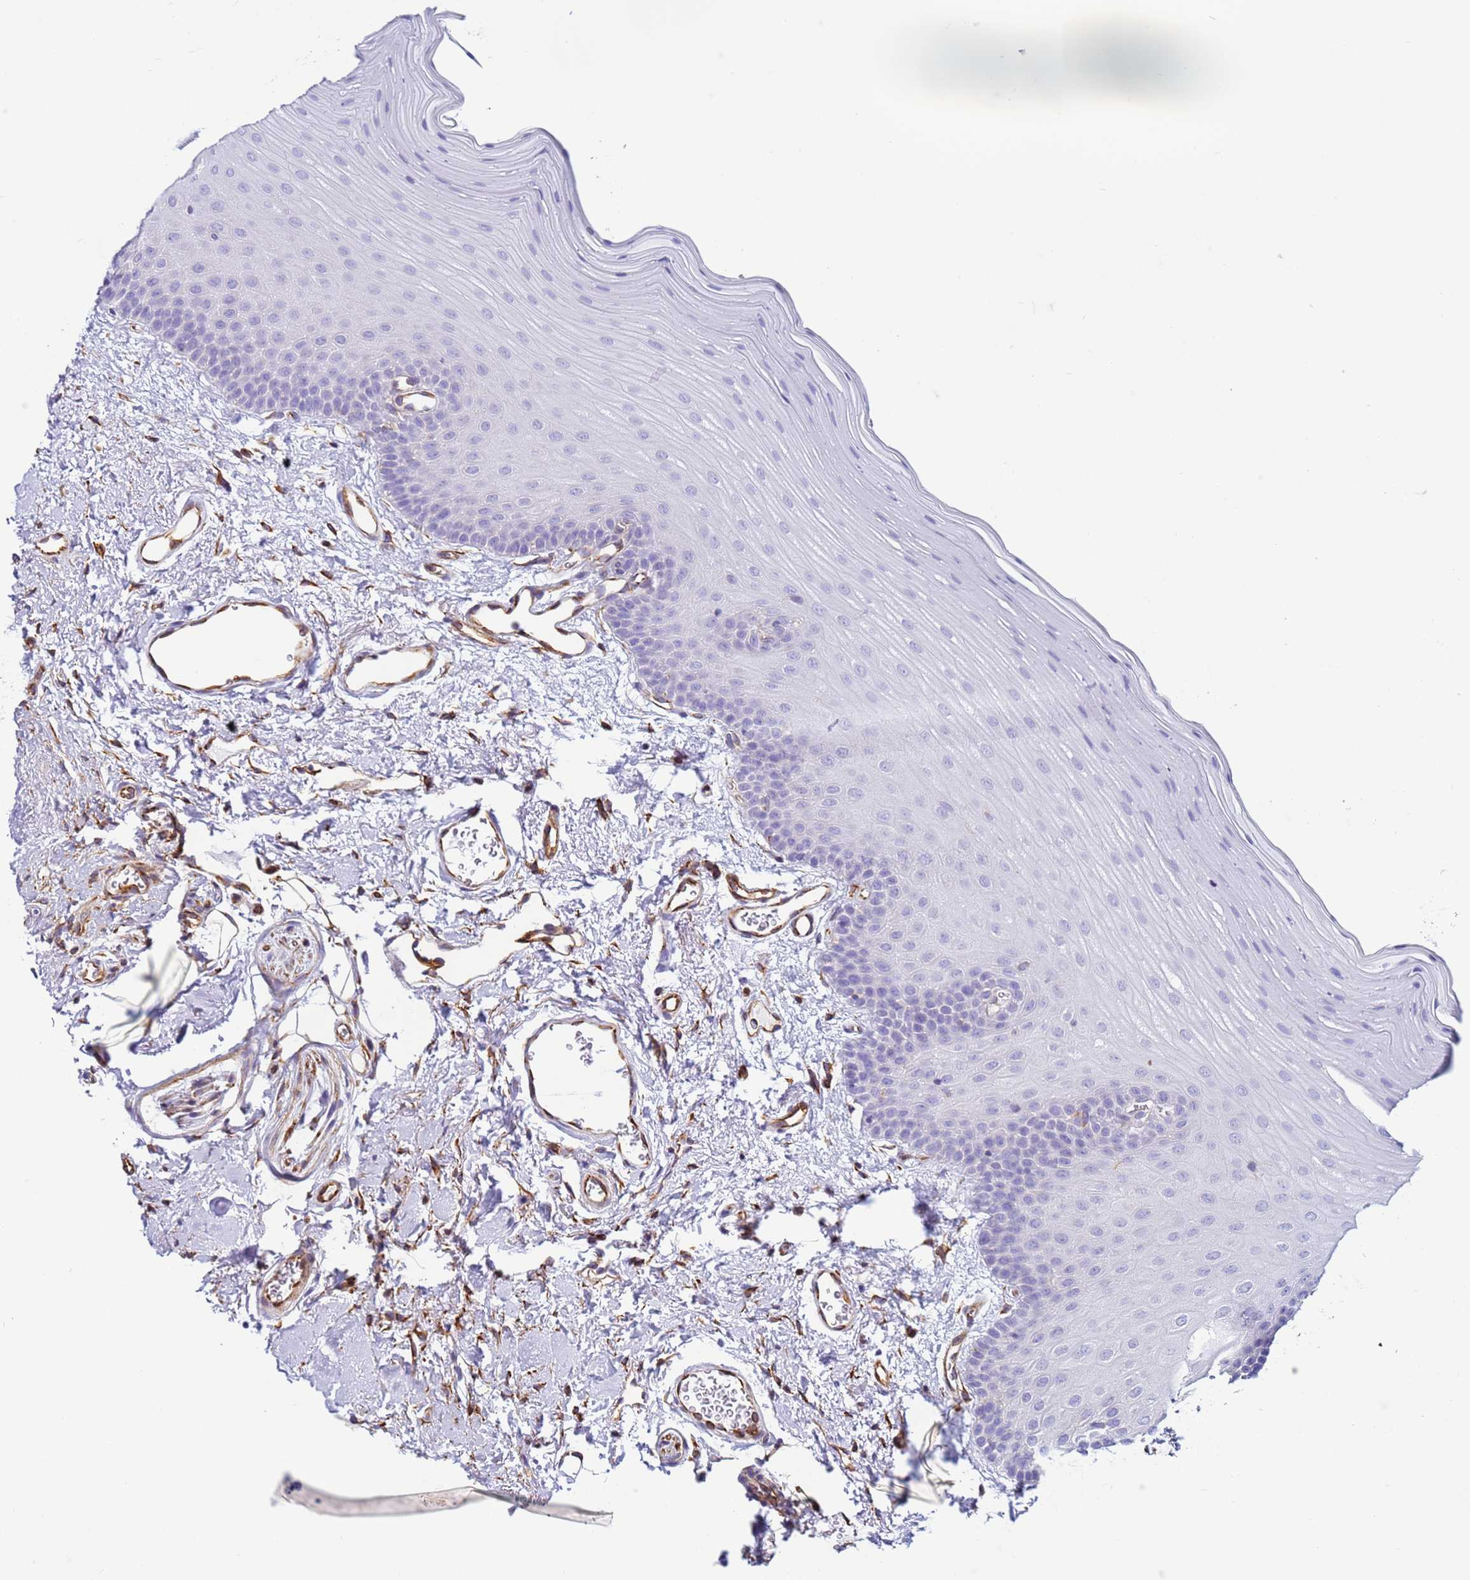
{"staining": {"intensity": "negative", "quantity": "none", "location": "none"}, "tissue": "oral mucosa", "cell_type": "Squamous epithelial cells", "image_type": "normal", "snomed": [{"axis": "morphology", "description": "Normal tissue, NOS"}, {"axis": "topography", "description": "Oral tissue"}], "caption": "DAB (3,3'-diaminobenzidine) immunohistochemical staining of unremarkable oral mucosa exhibits no significant expression in squamous epithelial cells.", "gene": "UBXN2B", "patient": {"sex": "male", "age": 68}}